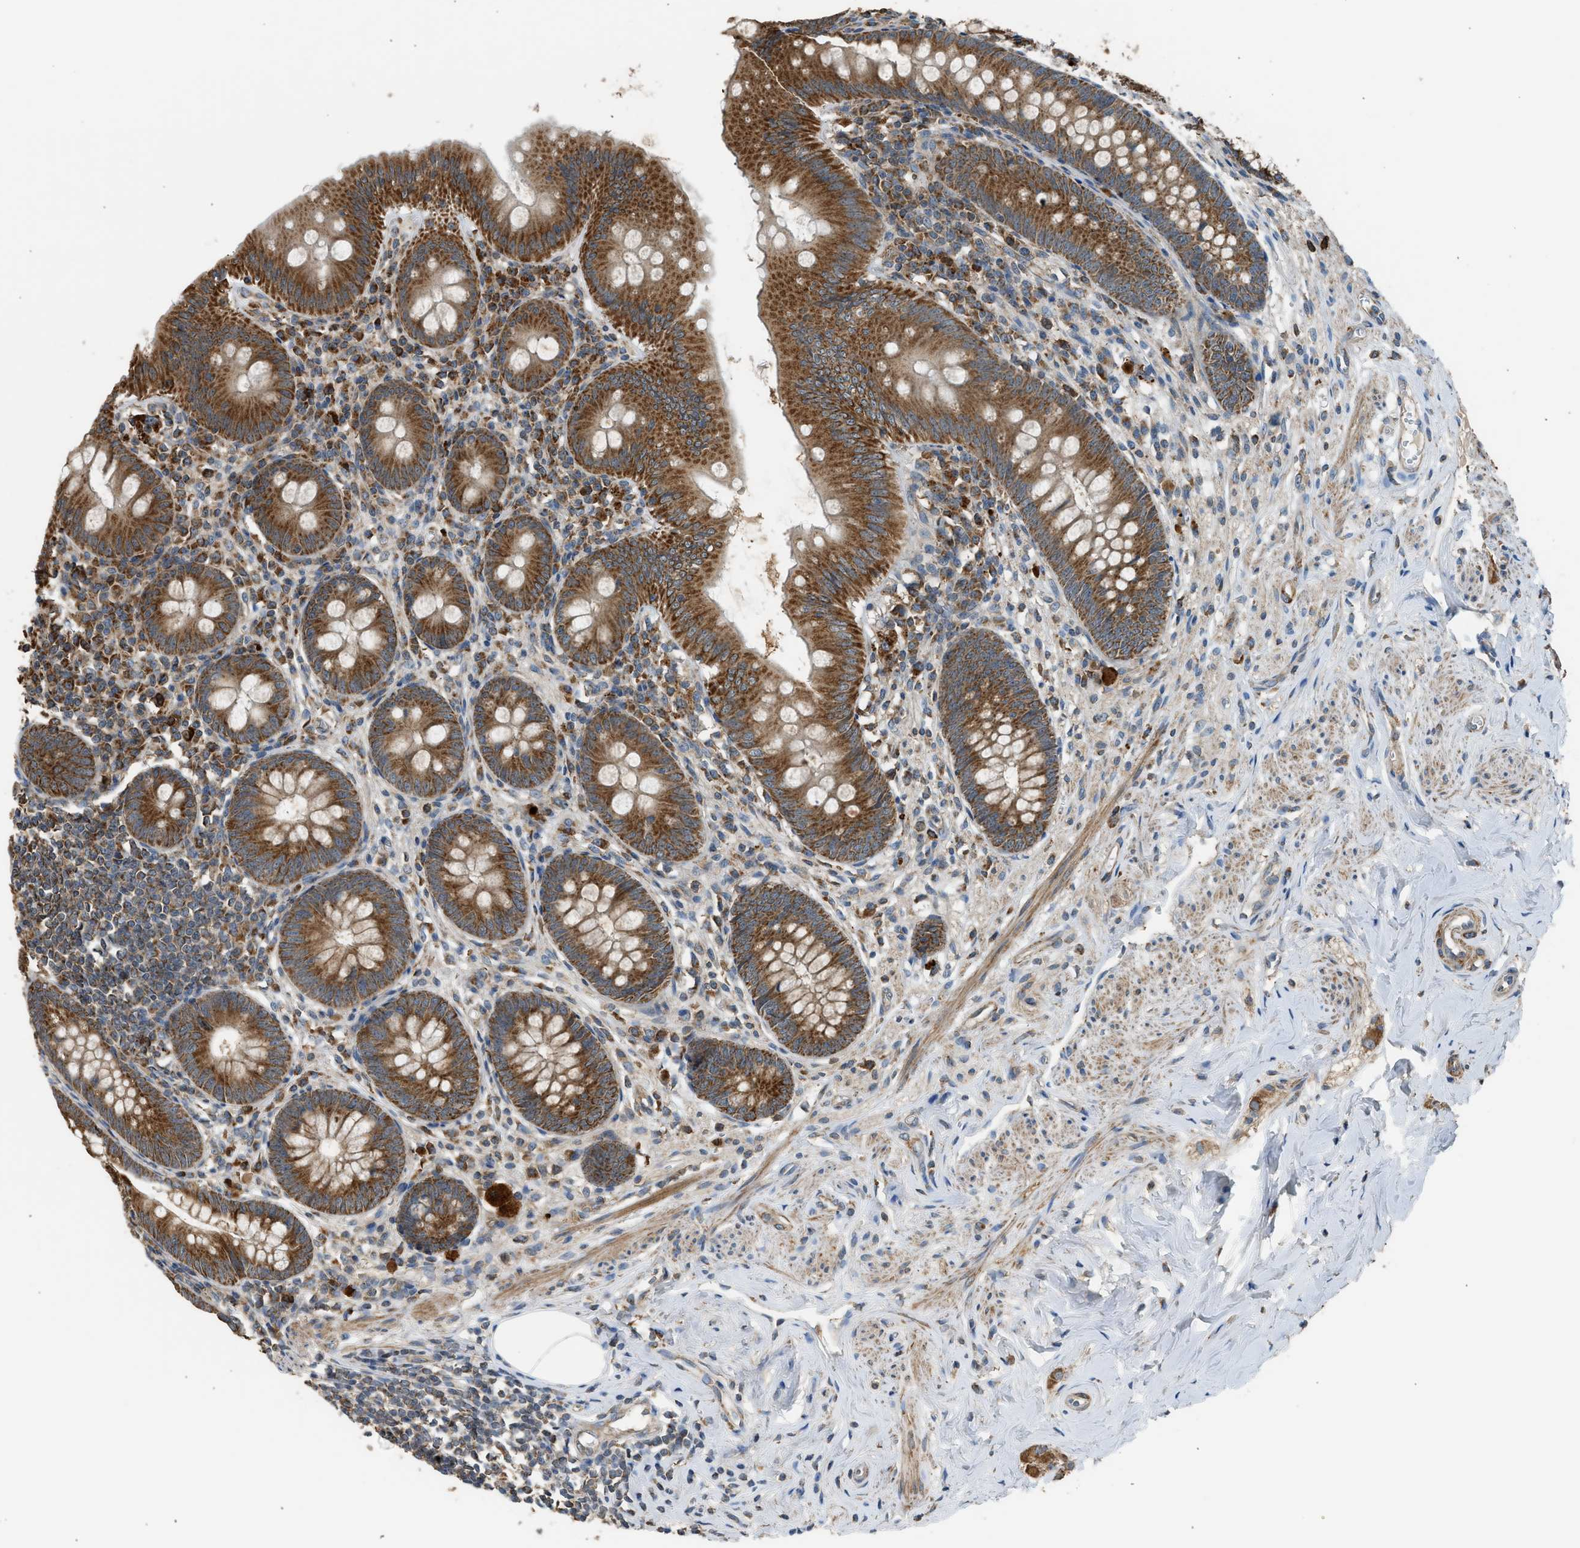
{"staining": {"intensity": "strong", "quantity": ">75%", "location": "cytoplasmic/membranous"}, "tissue": "appendix", "cell_type": "Glandular cells", "image_type": "normal", "snomed": [{"axis": "morphology", "description": "Normal tissue, NOS"}, {"axis": "topography", "description": "Appendix"}], "caption": "A micrograph showing strong cytoplasmic/membranous expression in about >75% of glandular cells in unremarkable appendix, as visualized by brown immunohistochemical staining.", "gene": "STARD3", "patient": {"sex": "male", "age": 56}}